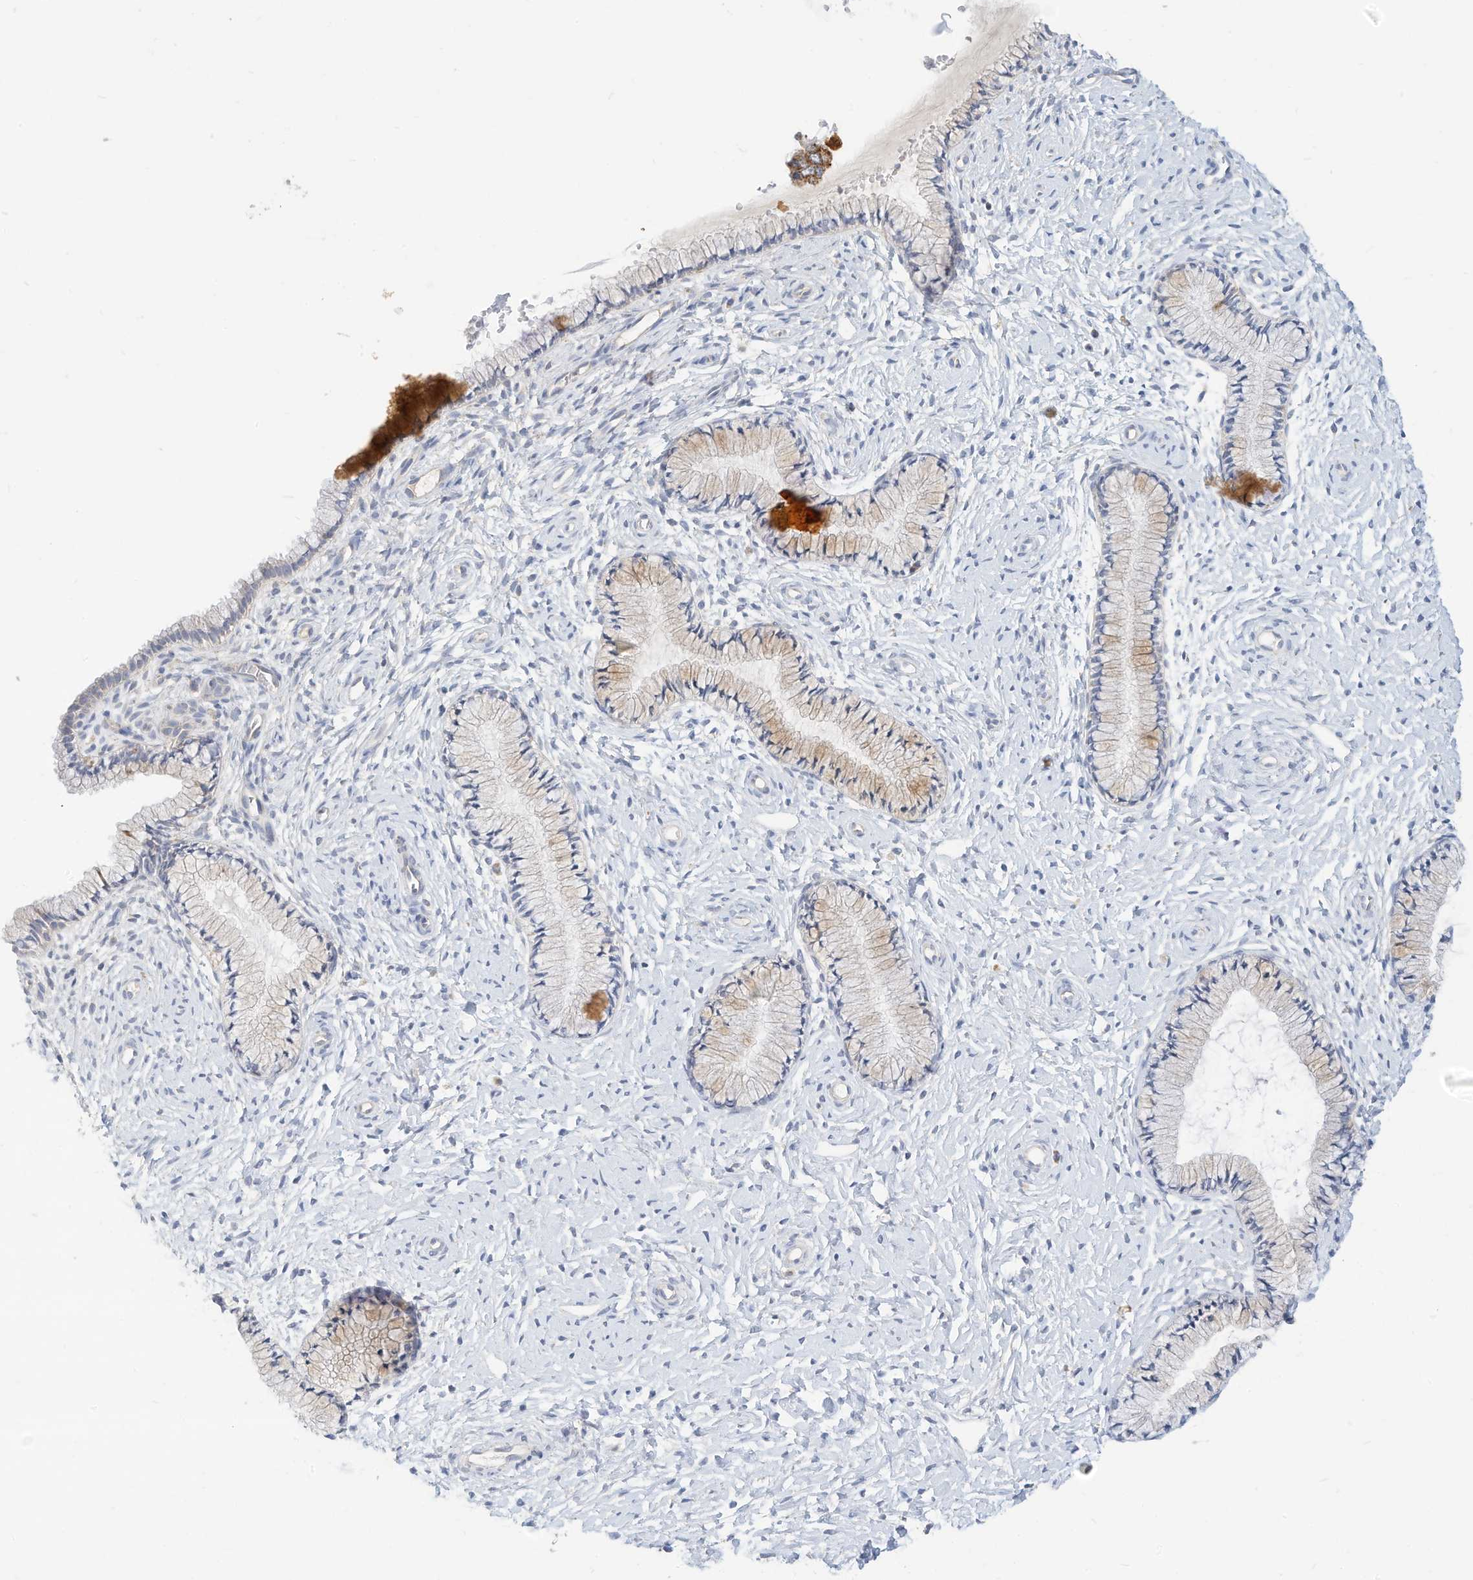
{"staining": {"intensity": "moderate", "quantity": "<25%", "location": "cytoplasmic/membranous"}, "tissue": "cervix", "cell_type": "Glandular cells", "image_type": "normal", "snomed": [{"axis": "morphology", "description": "Normal tissue, NOS"}, {"axis": "topography", "description": "Cervix"}], "caption": "The histopathology image demonstrates immunohistochemical staining of normal cervix. There is moderate cytoplasmic/membranous expression is appreciated in about <25% of glandular cells.", "gene": "RHOH", "patient": {"sex": "female", "age": 33}}